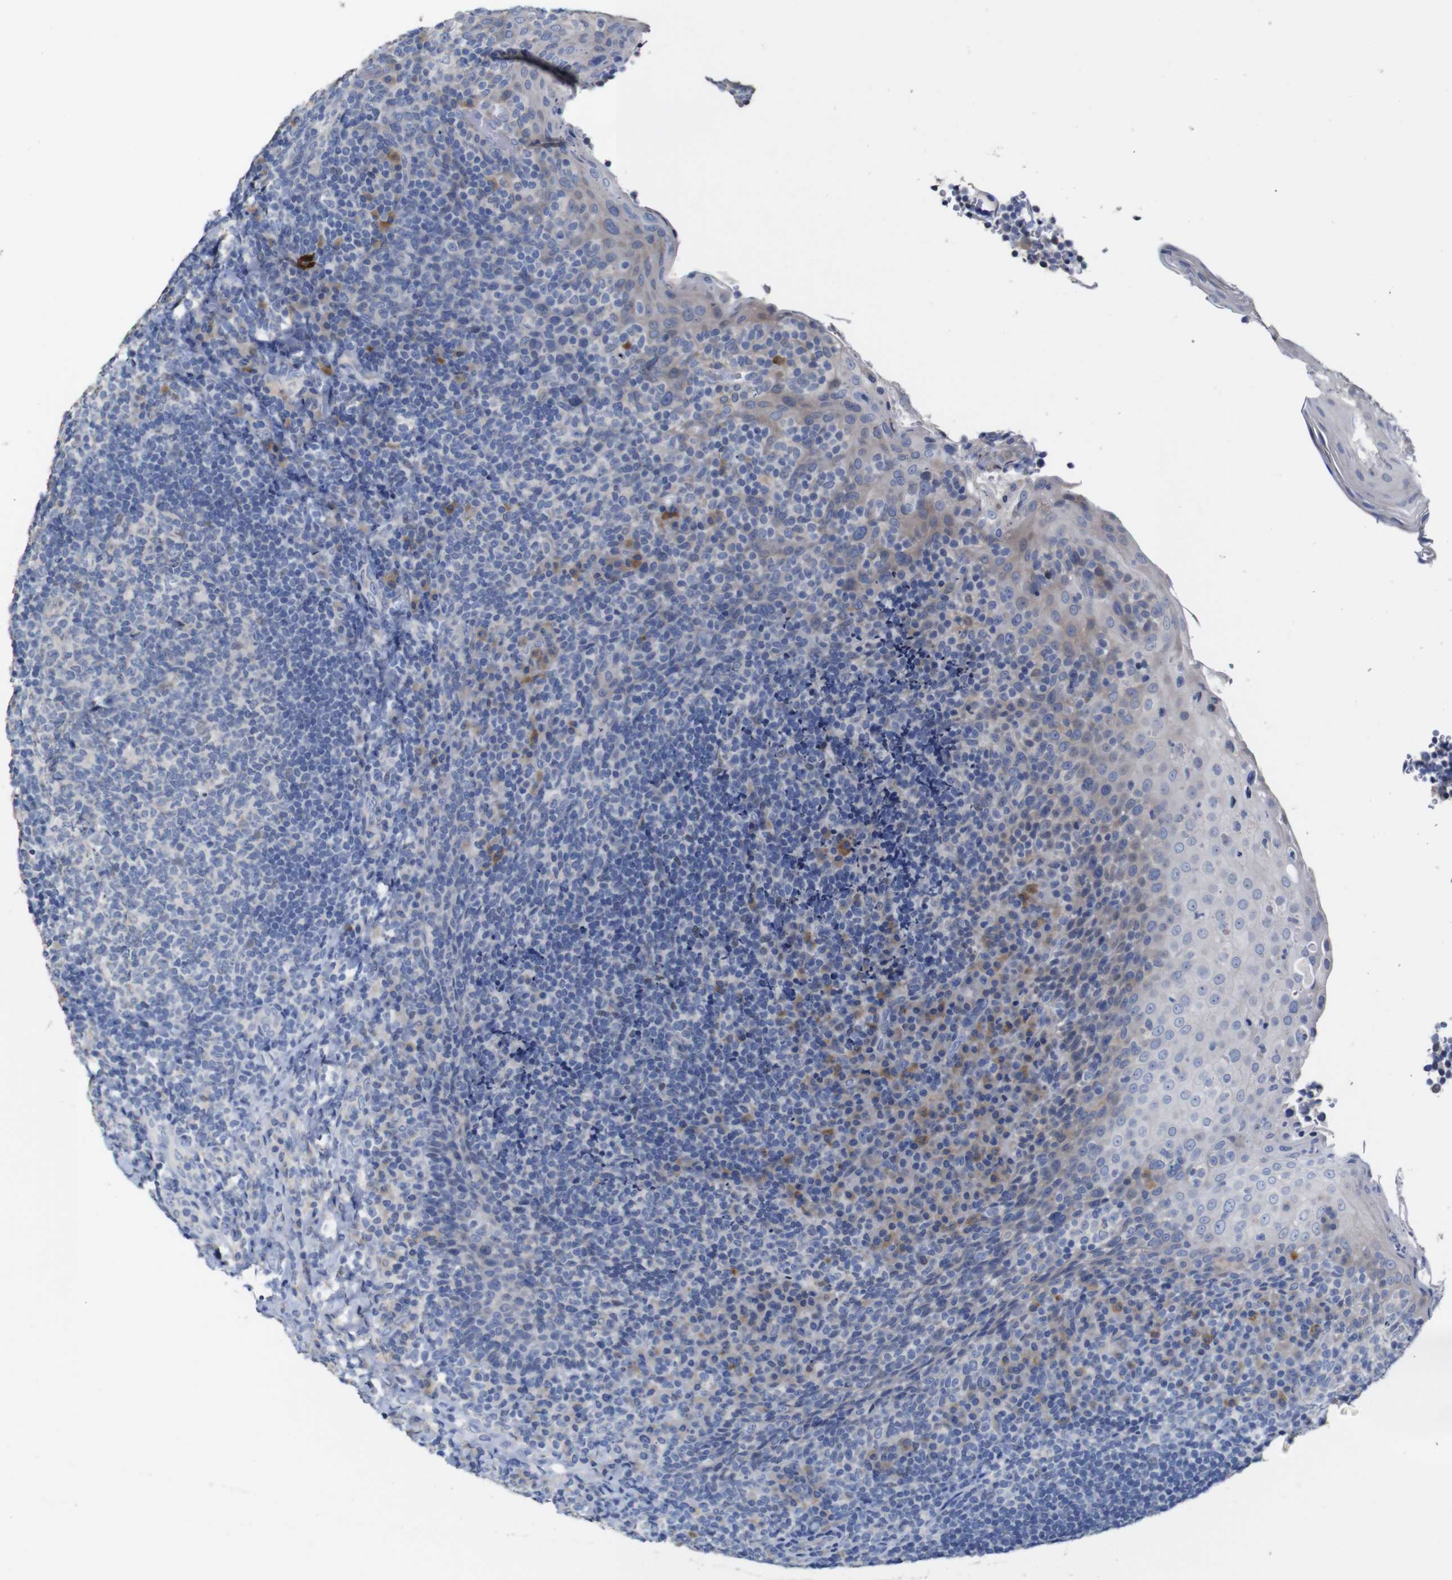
{"staining": {"intensity": "weak", "quantity": "<25%", "location": "nuclear"}, "tissue": "tonsil", "cell_type": "Germinal center cells", "image_type": "normal", "snomed": [{"axis": "morphology", "description": "Normal tissue, NOS"}, {"axis": "topography", "description": "Tonsil"}], "caption": "Immunohistochemistry of unremarkable human tonsil shows no expression in germinal center cells. (DAB (3,3'-diaminobenzidine) immunohistochemistry with hematoxylin counter stain).", "gene": "TCEAL9", "patient": {"sex": "male", "age": 17}}